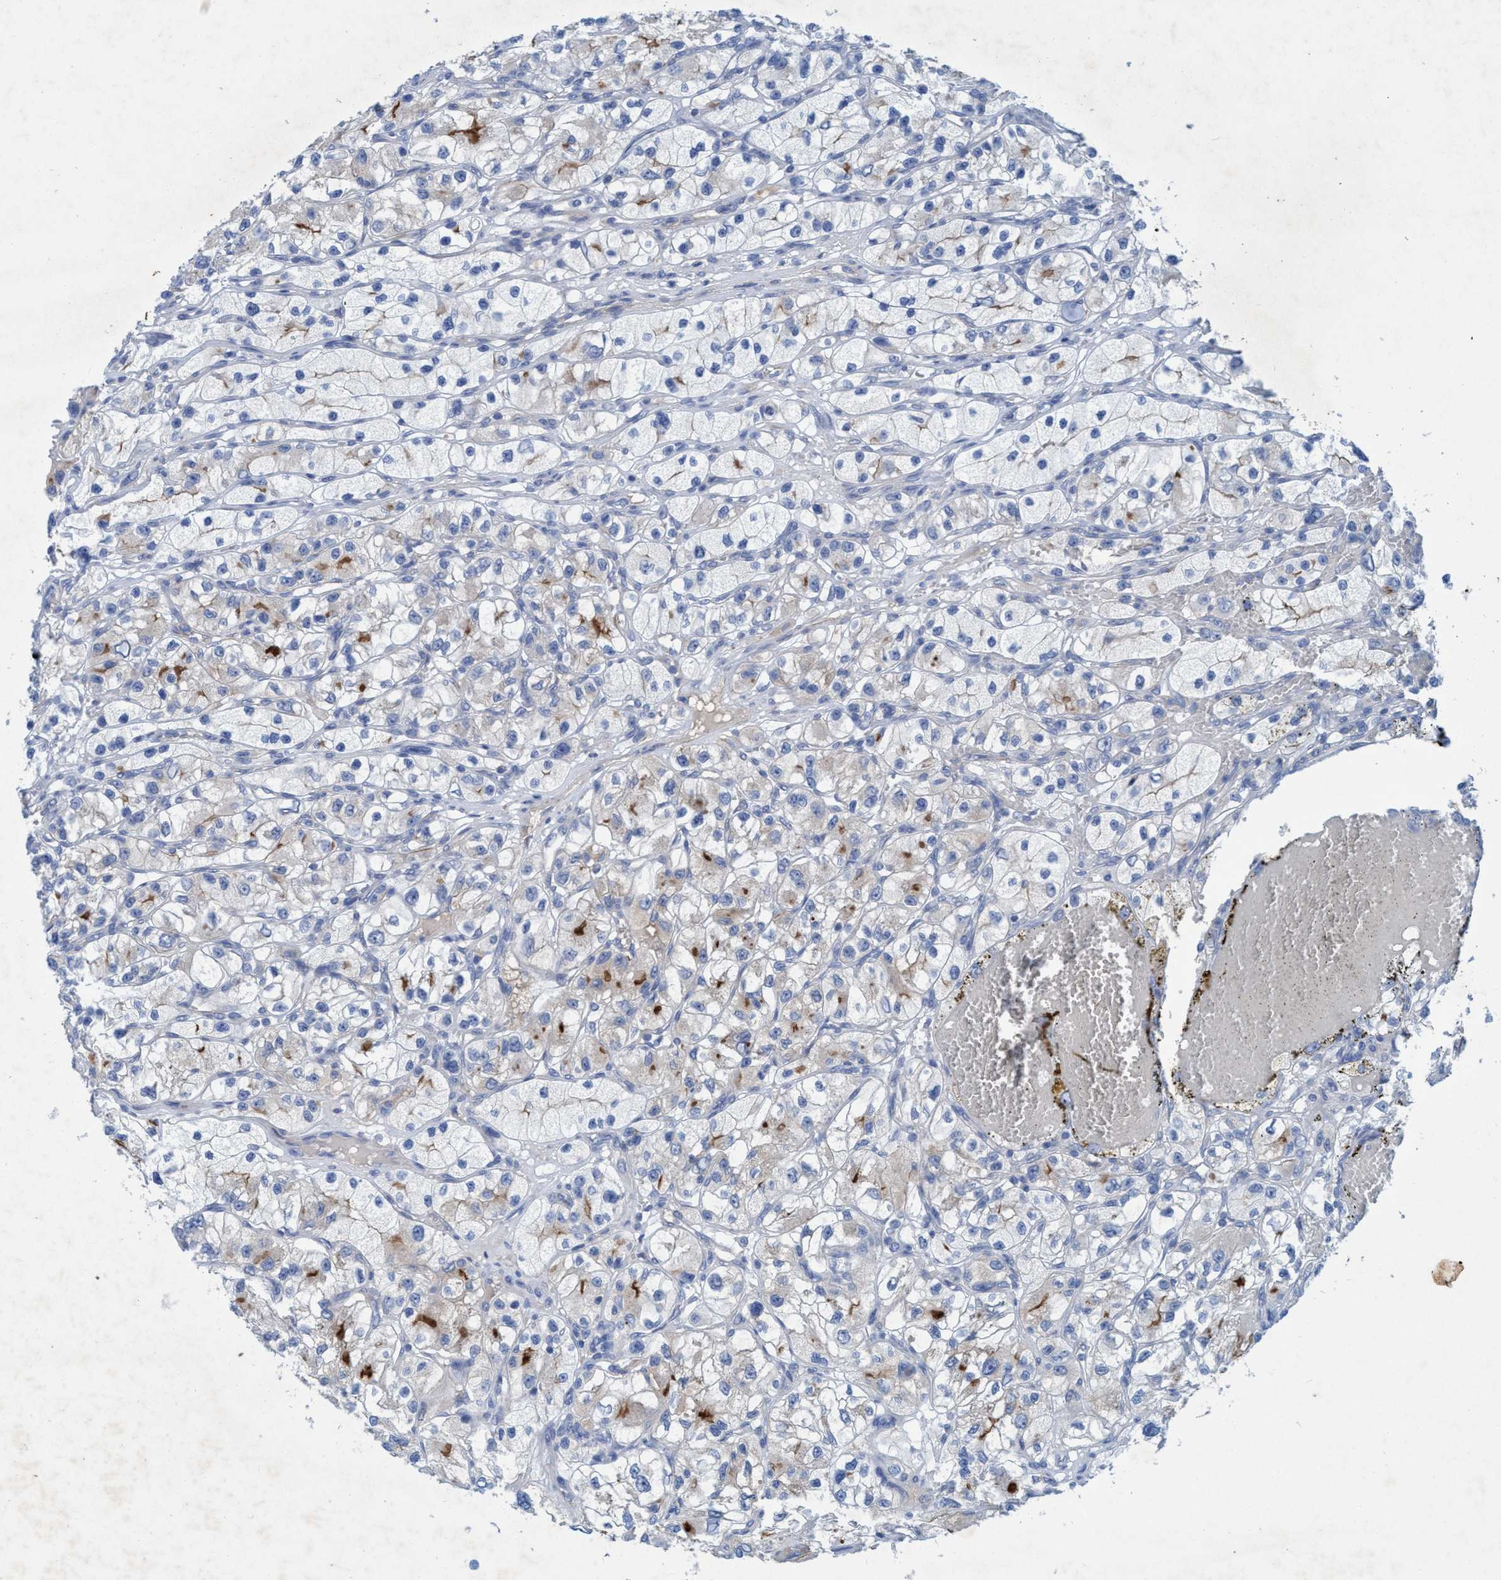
{"staining": {"intensity": "weak", "quantity": "<25%", "location": "cytoplasmic/membranous"}, "tissue": "renal cancer", "cell_type": "Tumor cells", "image_type": "cancer", "snomed": [{"axis": "morphology", "description": "Adenocarcinoma, NOS"}, {"axis": "topography", "description": "Kidney"}], "caption": "Human renal adenocarcinoma stained for a protein using IHC reveals no staining in tumor cells.", "gene": "GULP1", "patient": {"sex": "female", "age": 57}}